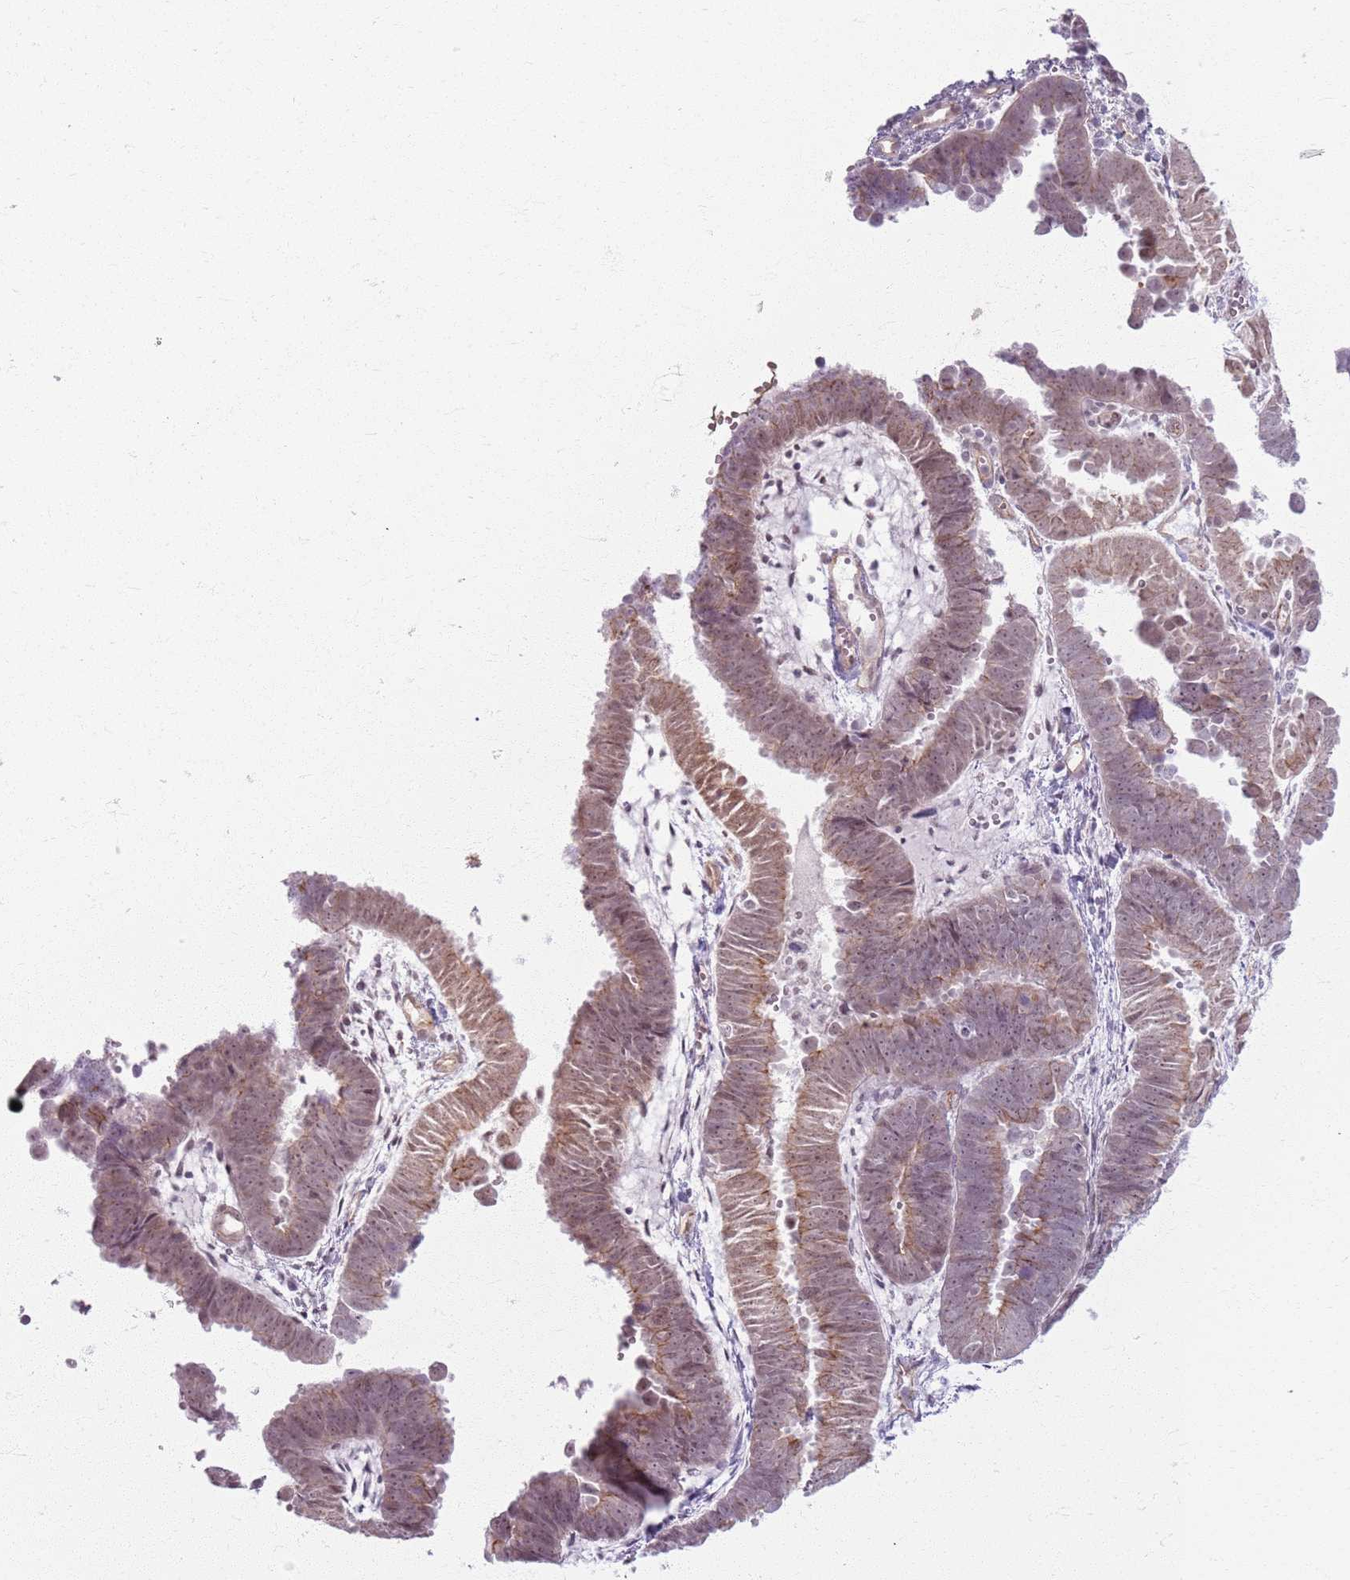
{"staining": {"intensity": "weak", "quantity": "25%-75%", "location": "cytoplasmic/membranous"}, "tissue": "endometrial cancer", "cell_type": "Tumor cells", "image_type": "cancer", "snomed": [{"axis": "morphology", "description": "Adenocarcinoma, NOS"}, {"axis": "topography", "description": "Endometrium"}], "caption": "Immunohistochemistry image of neoplastic tissue: endometrial cancer stained using immunohistochemistry (IHC) reveals low levels of weak protein expression localized specifically in the cytoplasmic/membranous of tumor cells, appearing as a cytoplasmic/membranous brown color.", "gene": "KCNA5", "patient": {"sex": "female", "age": 75}}